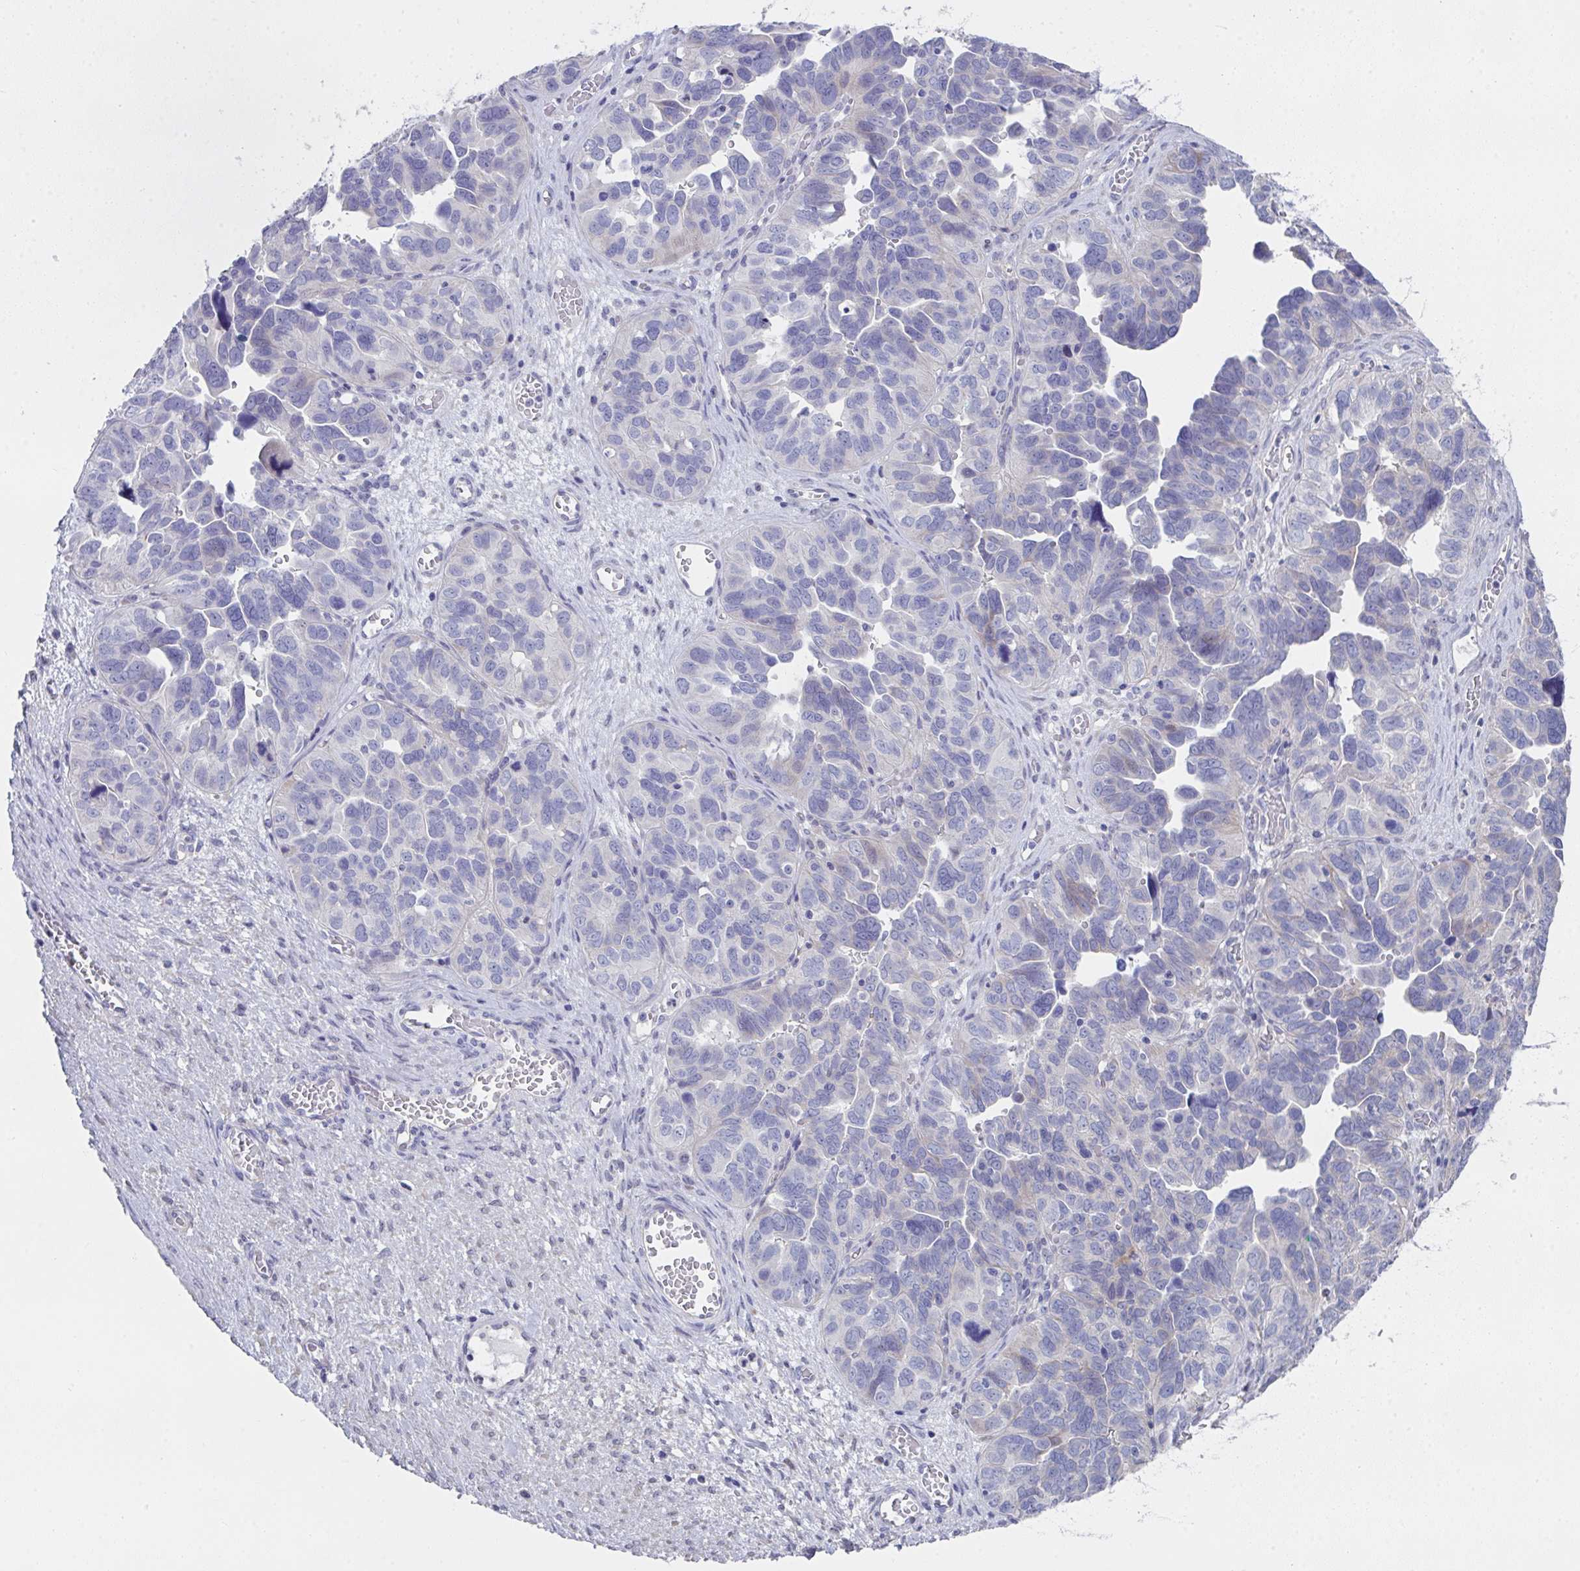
{"staining": {"intensity": "negative", "quantity": "none", "location": "none"}, "tissue": "ovarian cancer", "cell_type": "Tumor cells", "image_type": "cancer", "snomed": [{"axis": "morphology", "description": "Cystadenocarcinoma, serous, NOS"}, {"axis": "topography", "description": "Ovary"}], "caption": "Immunohistochemical staining of ovarian cancer (serous cystadenocarcinoma) demonstrates no significant staining in tumor cells. (Brightfield microscopy of DAB (3,3'-diaminobenzidine) IHC at high magnification).", "gene": "FBXO47", "patient": {"sex": "female", "age": 64}}